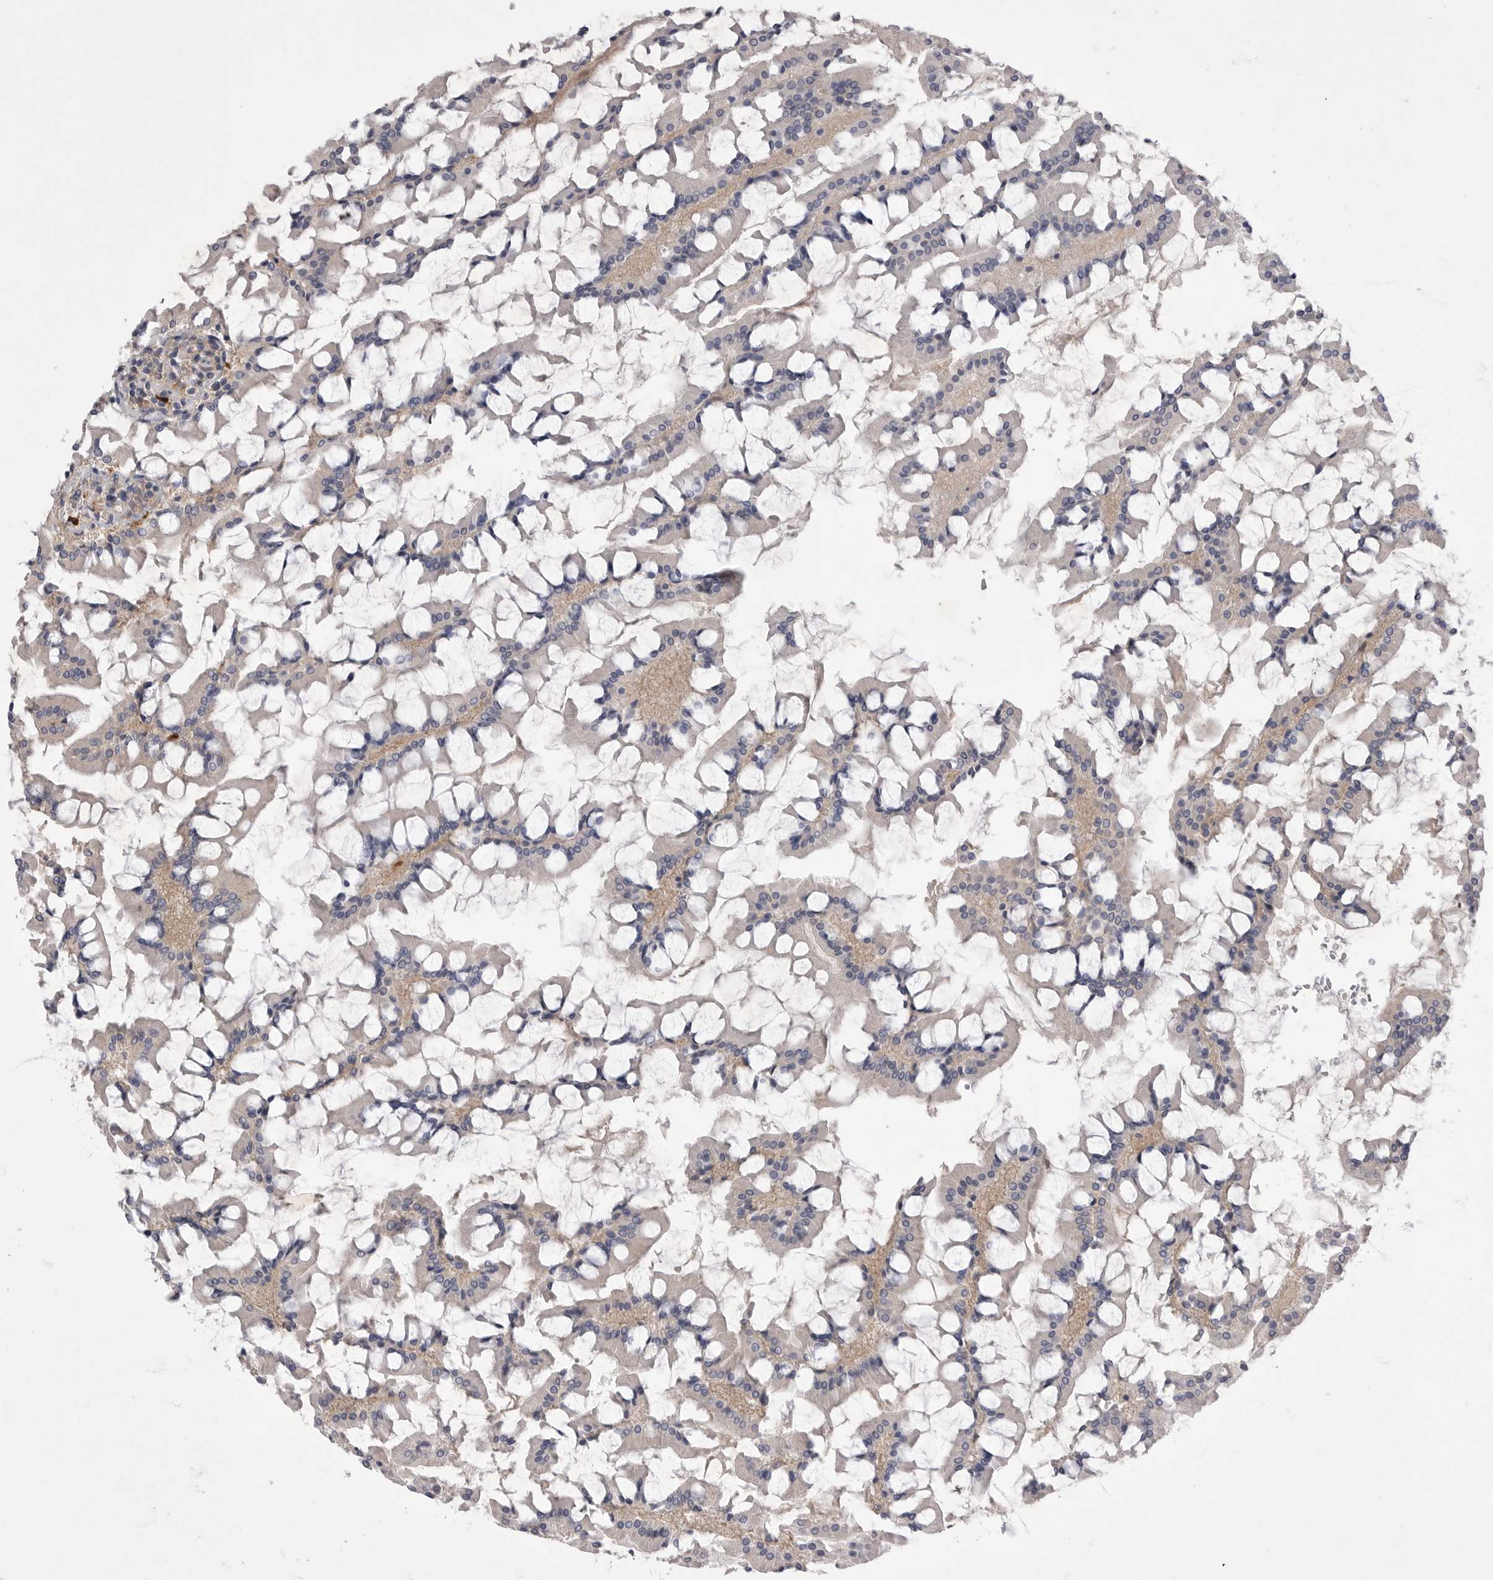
{"staining": {"intensity": "weak", "quantity": "25%-75%", "location": "cytoplasmic/membranous"}, "tissue": "small intestine", "cell_type": "Glandular cells", "image_type": "normal", "snomed": [{"axis": "morphology", "description": "Normal tissue, NOS"}, {"axis": "topography", "description": "Small intestine"}], "caption": "Immunohistochemistry (IHC) photomicrograph of normal small intestine: human small intestine stained using immunohistochemistry displays low levels of weak protein expression localized specifically in the cytoplasmic/membranous of glandular cells, appearing as a cytoplasmic/membranous brown color.", "gene": "VAC14", "patient": {"sex": "male", "age": 41}}